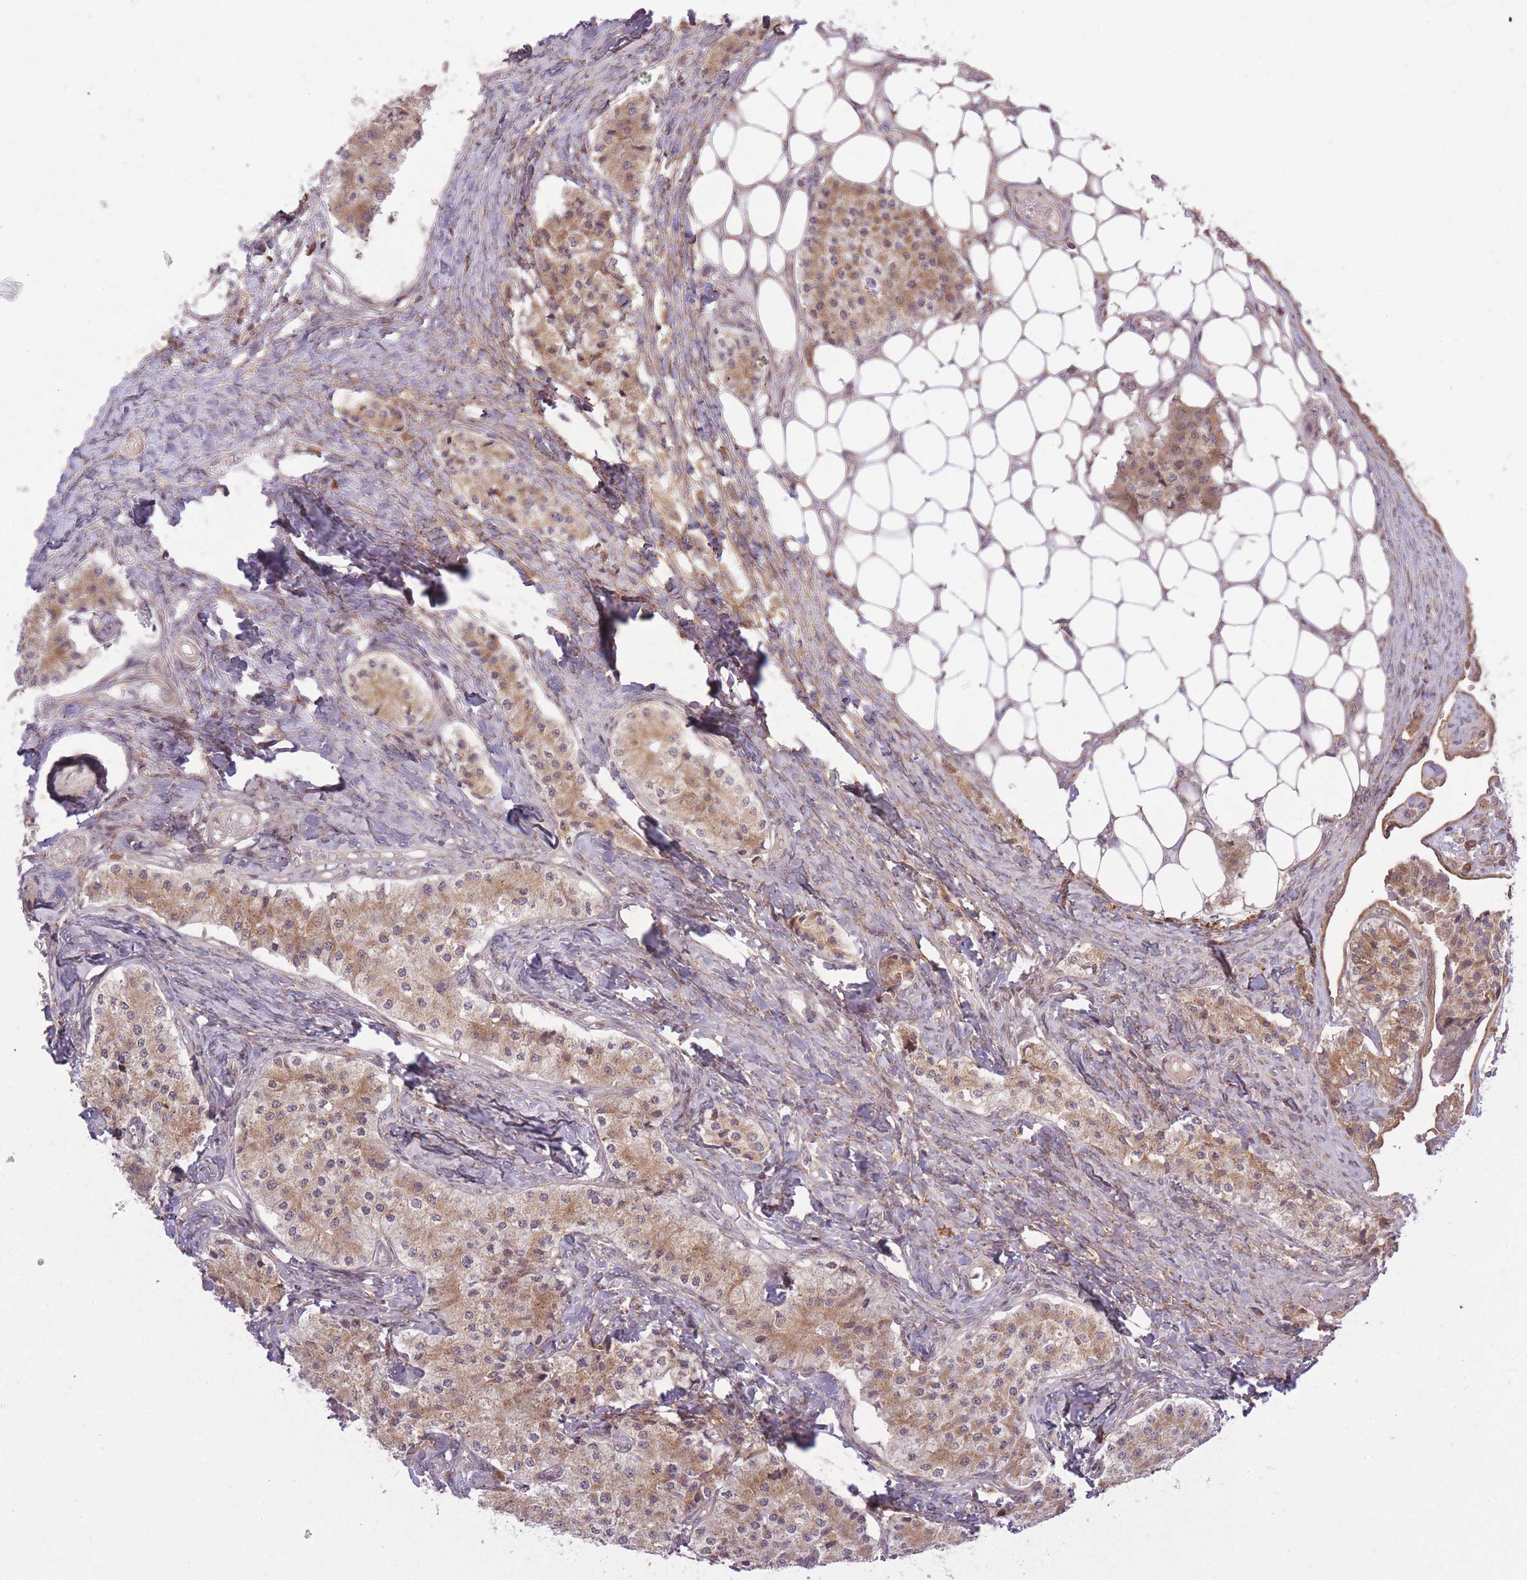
{"staining": {"intensity": "moderate", "quantity": ">75%", "location": "cytoplasmic/membranous"}, "tissue": "carcinoid", "cell_type": "Tumor cells", "image_type": "cancer", "snomed": [{"axis": "morphology", "description": "Carcinoid, malignant, NOS"}, {"axis": "topography", "description": "Colon"}], "caption": "Immunohistochemical staining of carcinoid reveals moderate cytoplasmic/membranous protein positivity in approximately >75% of tumor cells. The staining was performed using DAB to visualize the protein expression in brown, while the nuclei were stained in blue with hematoxylin (Magnification: 20x).", "gene": "ZNF391", "patient": {"sex": "female", "age": 52}}